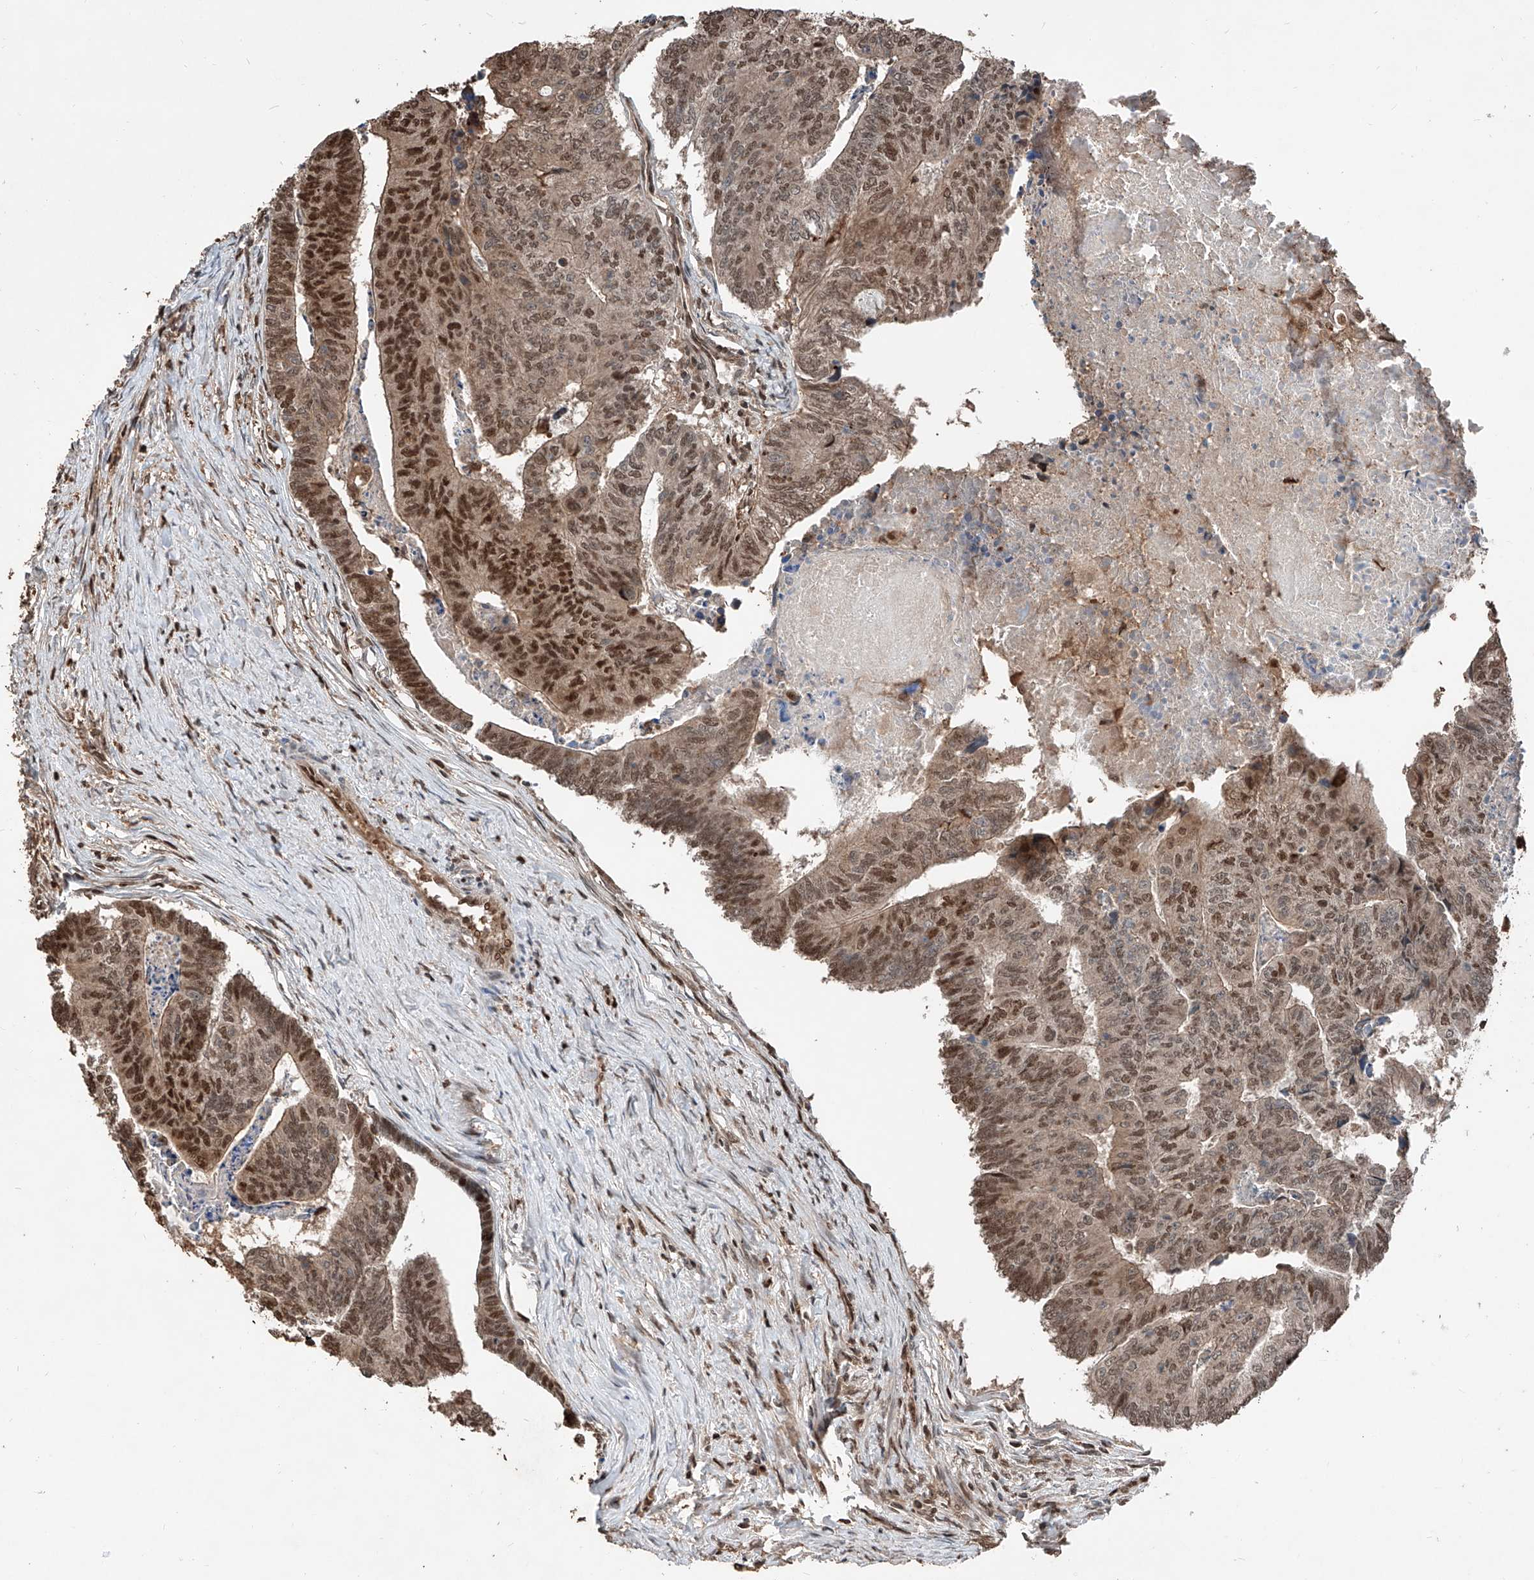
{"staining": {"intensity": "moderate", "quantity": ">75%", "location": "cytoplasmic/membranous,nuclear"}, "tissue": "colorectal cancer", "cell_type": "Tumor cells", "image_type": "cancer", "snomed": [{"axis": "morphology", "description": "Adenocarcinoma, NOS"}, {"axis": "topography", "description": "Colon"}], "caption": "Colorectal adenocarcinoma tissue demonstrates moderate cytoplasmic/membranous and nuclear expression in about >75% of tumor cells, visualized by immunohistochemistry. The protein of interest is shown in brown color, while the nuclei are stained blue.", "gene": "RMND1", "patient": {"sex": "female", "age": 67}}